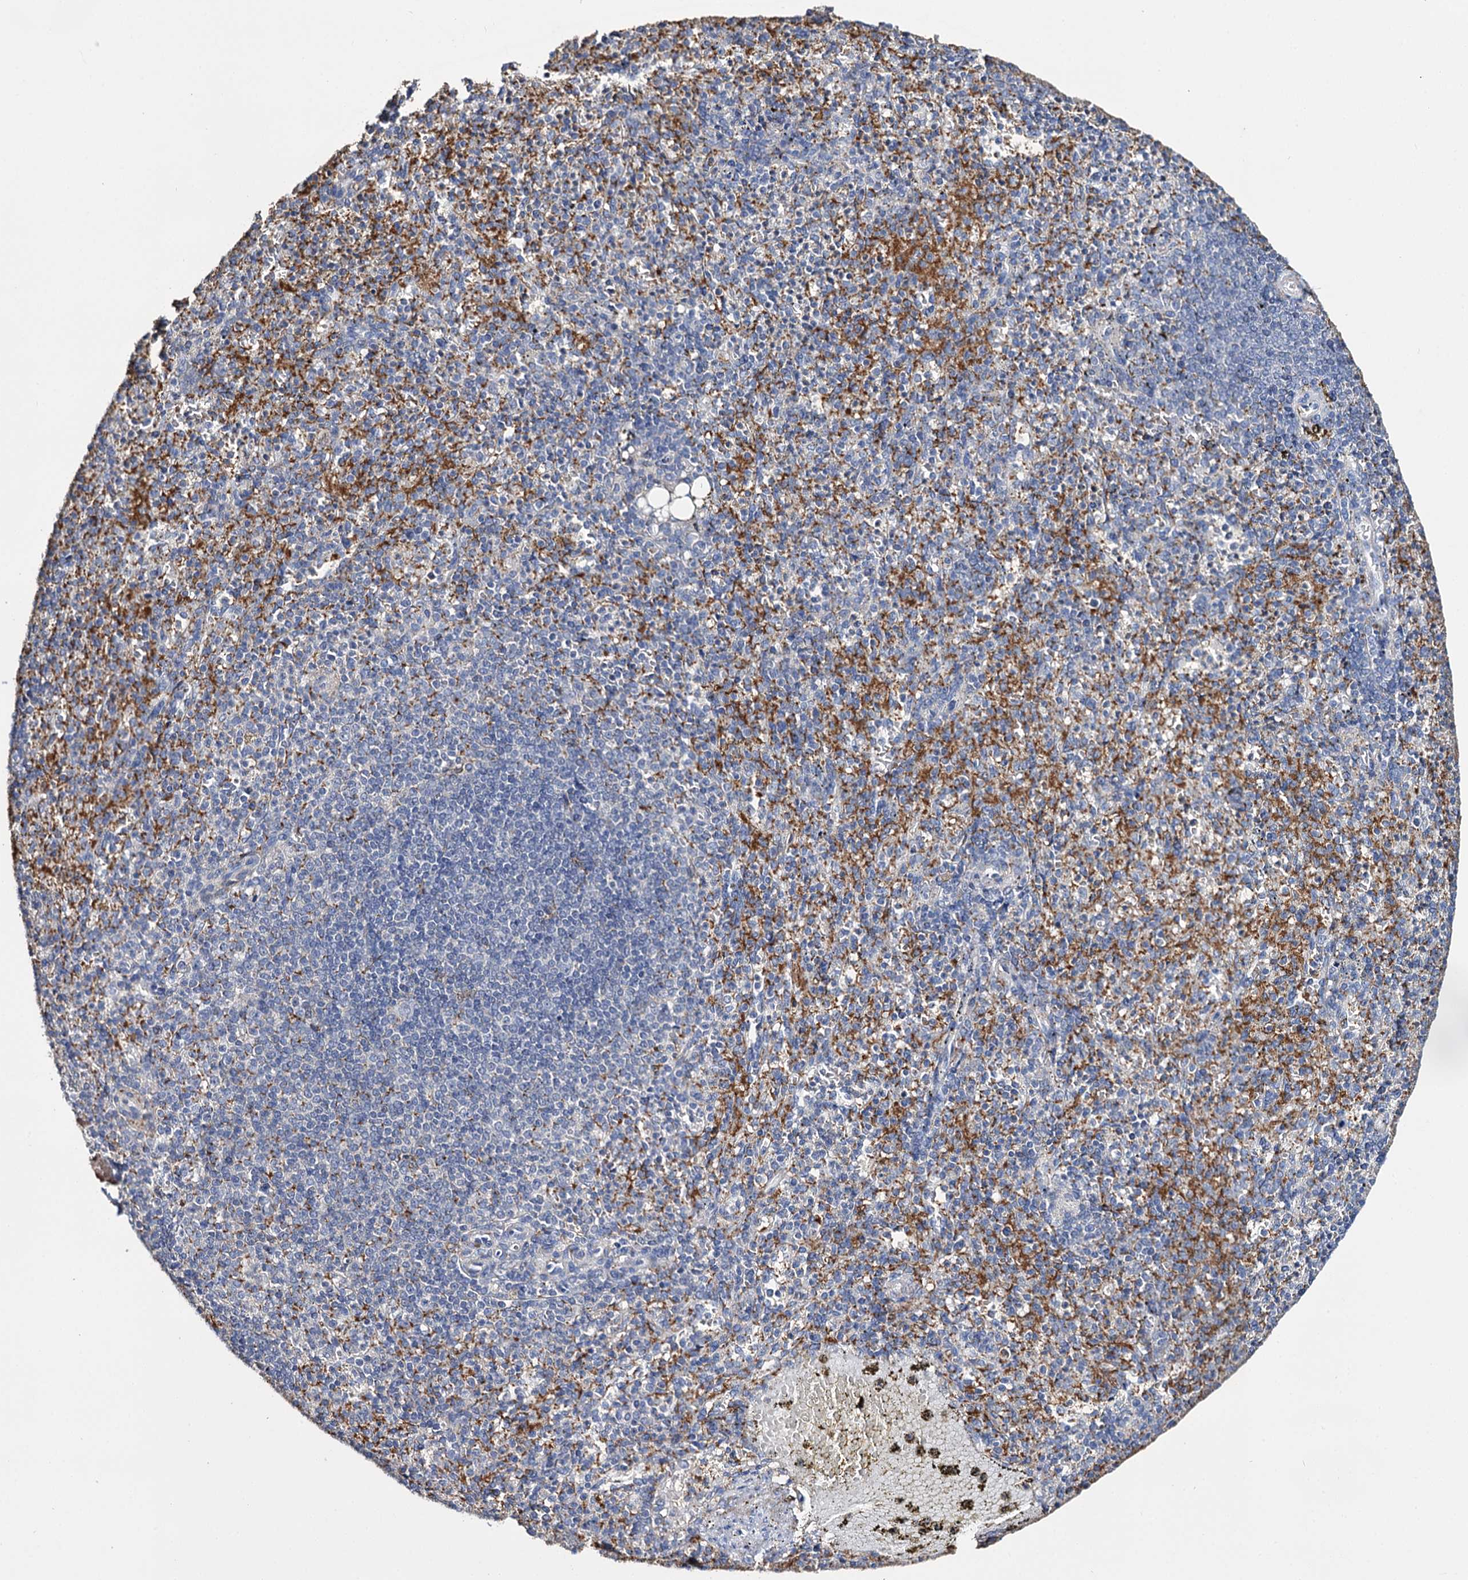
{"staining": {"intensity": "moderate", "quantity": "<25%", "location": "cytoplasmic/membranous"}, "tissue": "spleen", "cell_type": "Cells in red pulp", "image_type": "normal", "snomed": [{"axis": "morphology", "description": "Normal tissue, NOS"}, {"axis": "topography", "description": "Spleen"}], "caption": "This micrograph exhibits immunohistochemistry (IHC) staining of normal spleen, with low moderate cytoplasmic/membranous positivity in approximately <25% of cells in red pulp.", "gene": "DNAH6", "patient": {"sex": "female", "age": 74}}